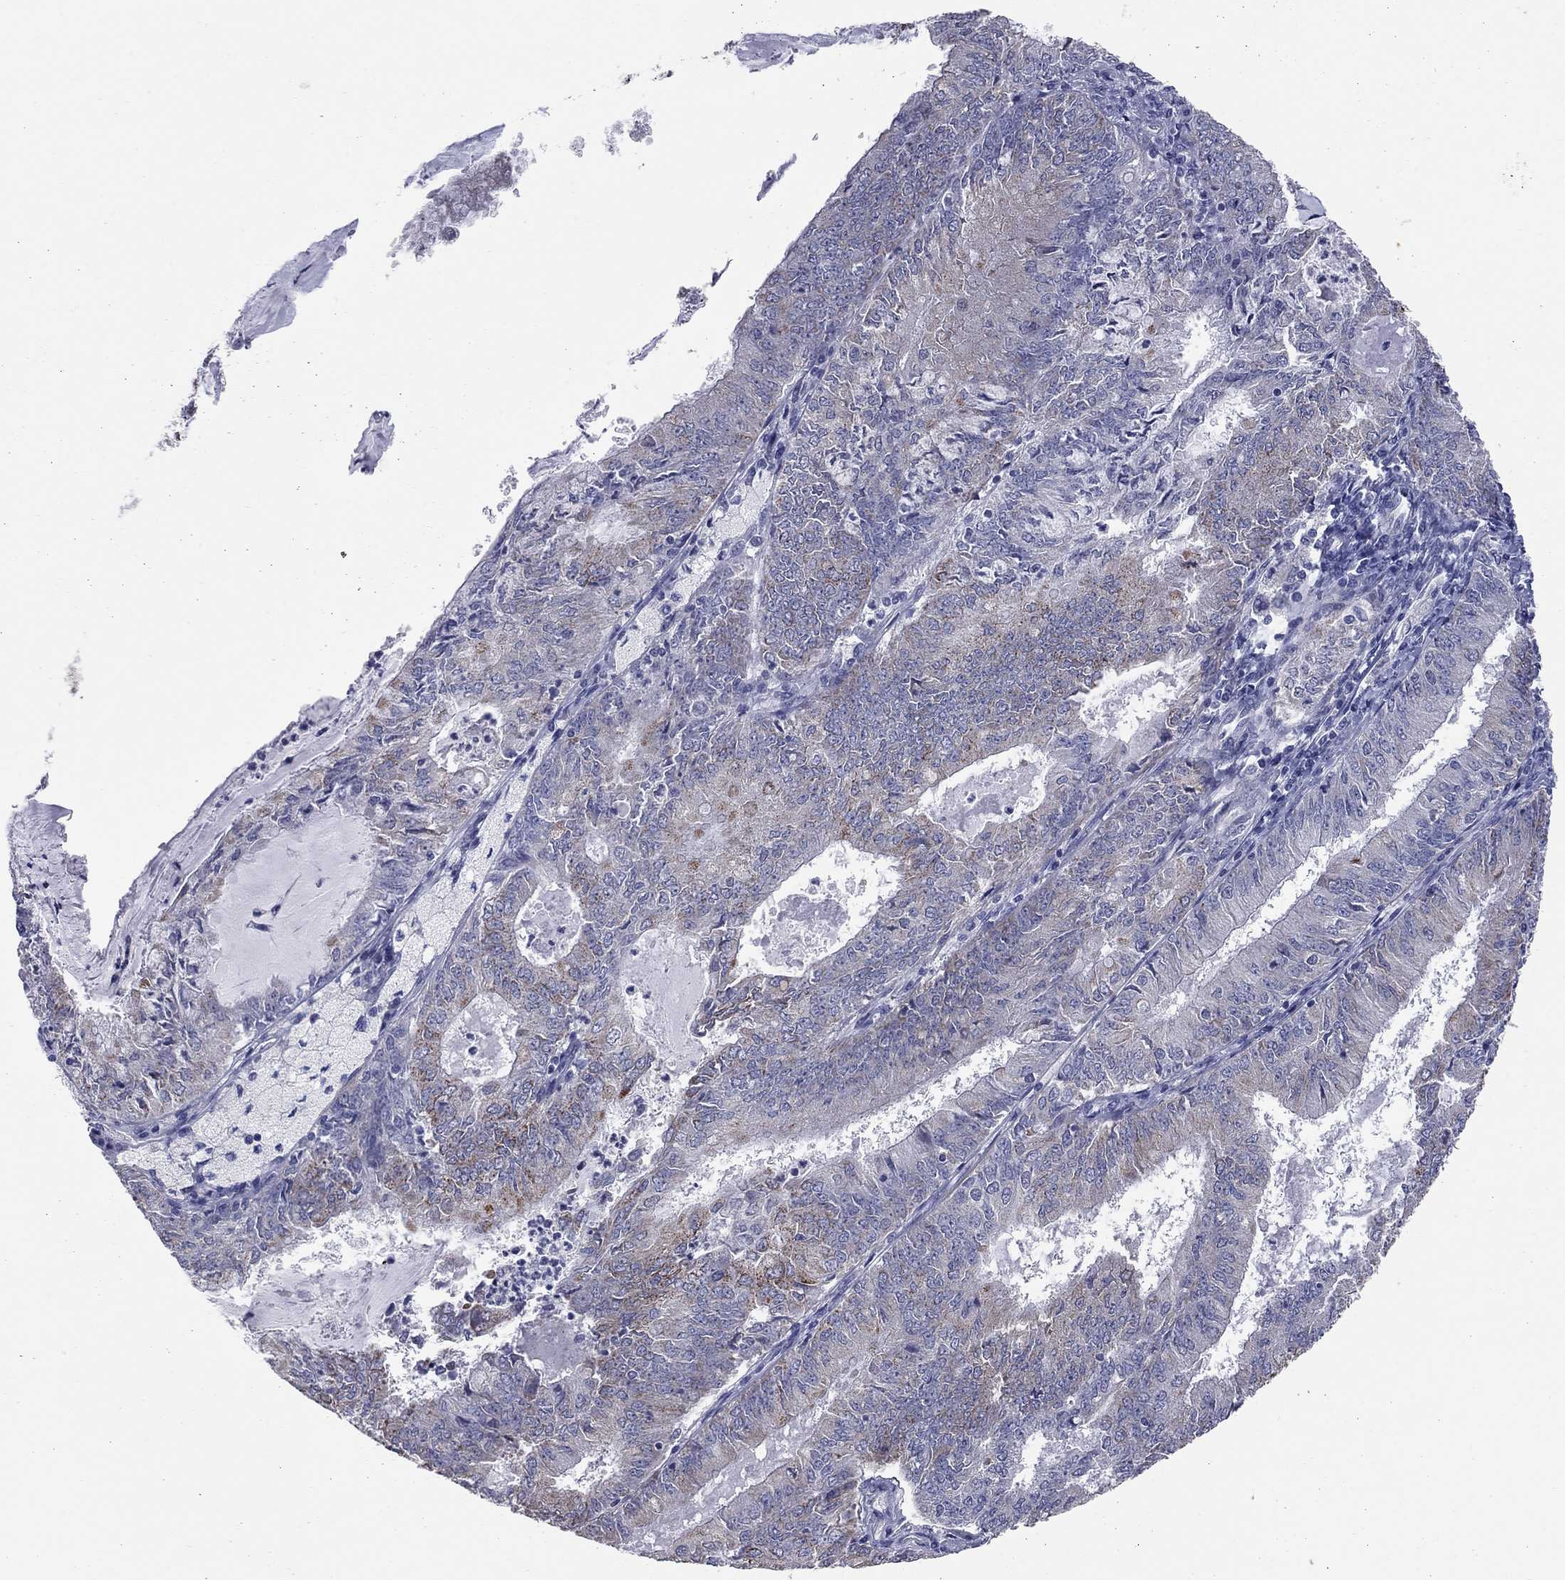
{"staining": {"intensity": "moderate", "quantity": "<25%", "location": "cytoplasmic/membranous"}, "tissue": "endometrial cancer", "cell_type": "Tumor cells", "image_type": "cancer", "snomed": [{"axis": "morphology", "description": "Adenocarcinoma, NOS"}, {"axis": "topography", "description": "Endometrium"}], "caption": "Protein expression analysis of endometrial adenocarcinoma demonstrates moderate cytoplasmic/membranous expression in approximately <25% of tumor cells.", "gene": "SHOC2", "patient": {"sex": "female", "age": 57}}